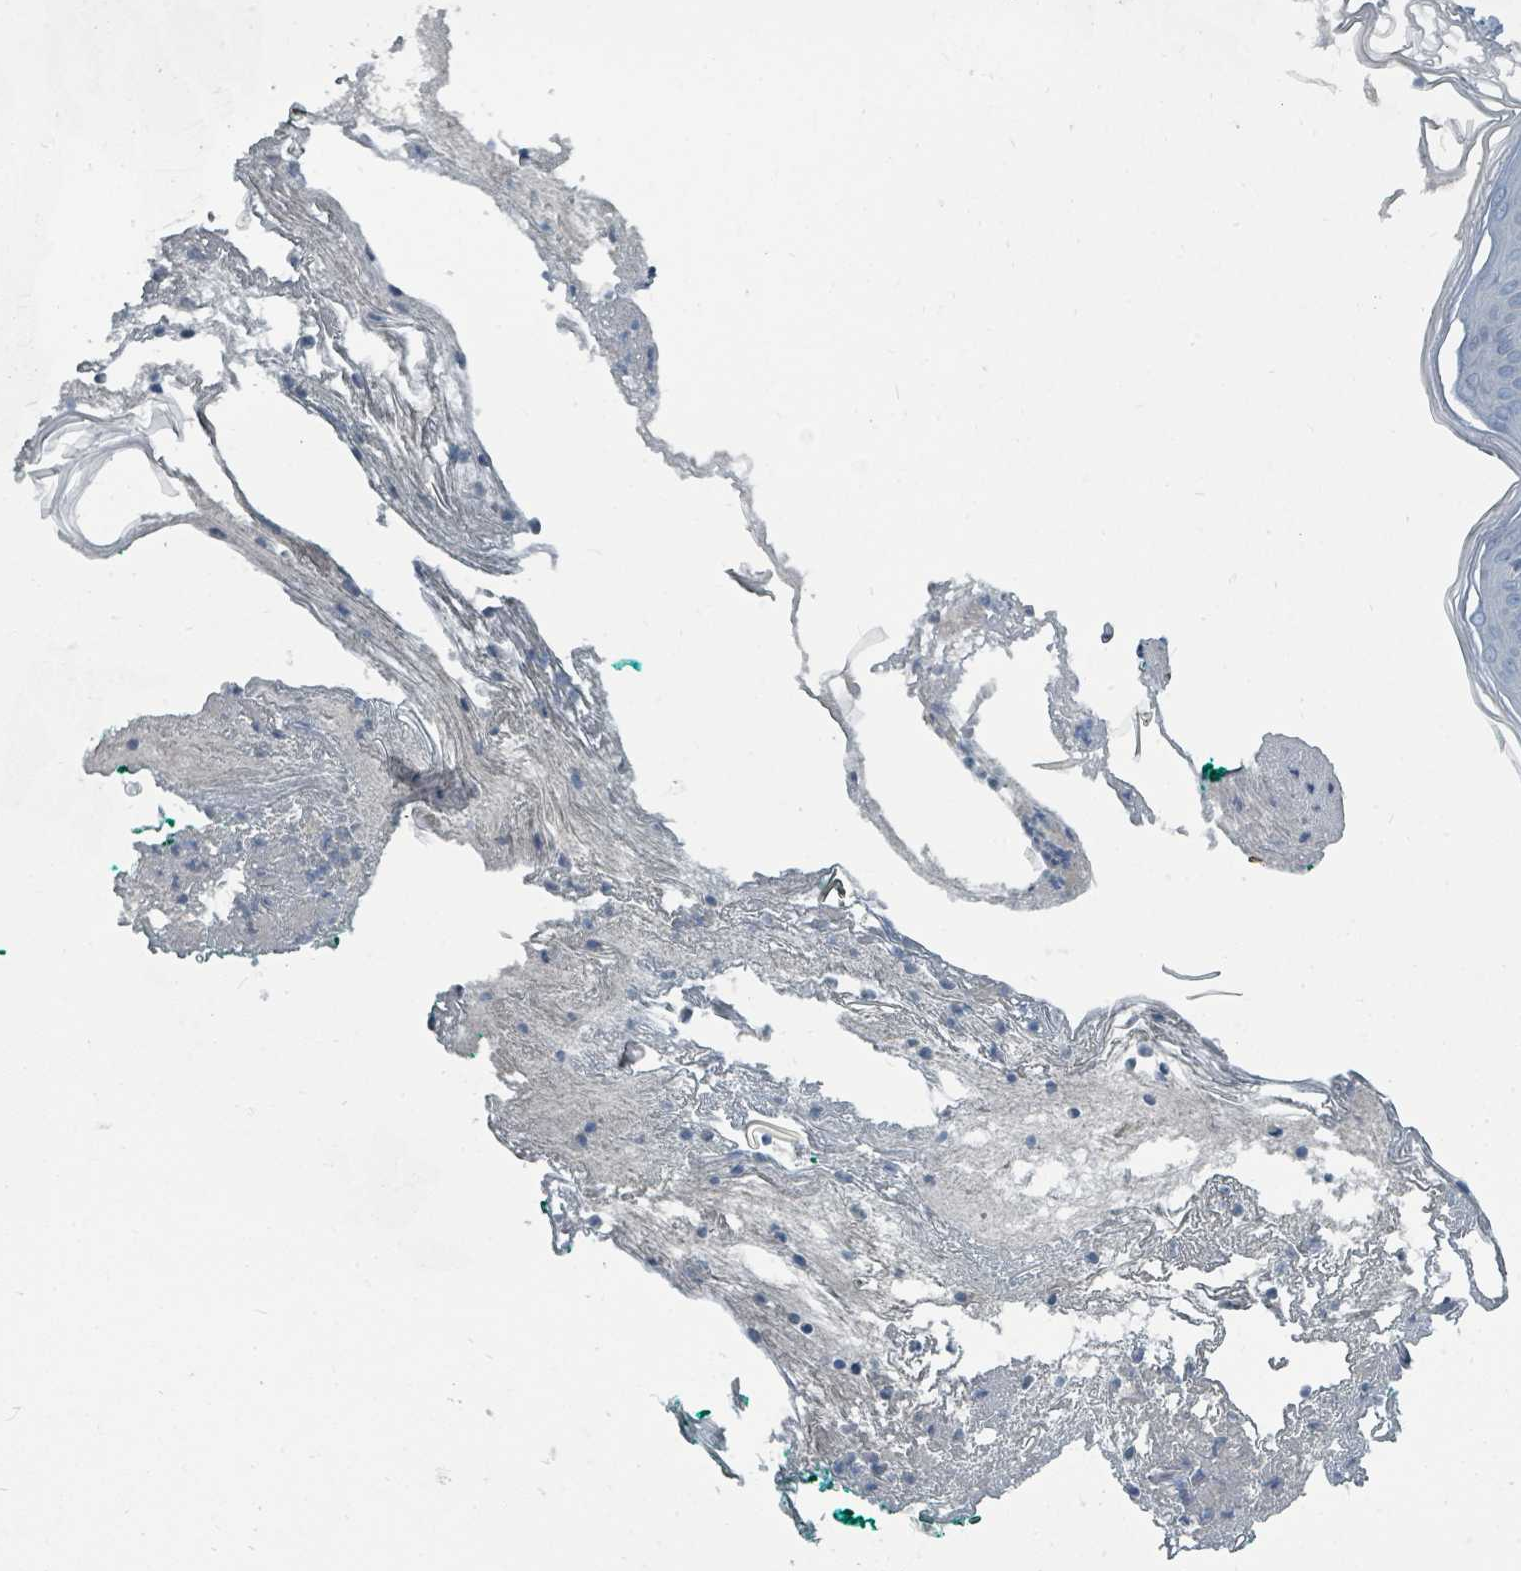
{"staining": {"intensity": "negative", "quantity": "none", "location": "none"}, "tissue": "skin", "cell_type": "Fibroblasts", "image_type": "normal", "snomed": [{"axis": "morphology", "description": "Normal tissue, NOS"}, {"axis": "morphology", "description": "Malignant melanoma, NOS"}, {"axis": "topography", "description": "Skin"}], "caption": "The histopathology image demonstrates no significant expression in fibroblasts of skin.", "gene": "SLC25A23", "patient": {"sex": "male", "age": 80}}